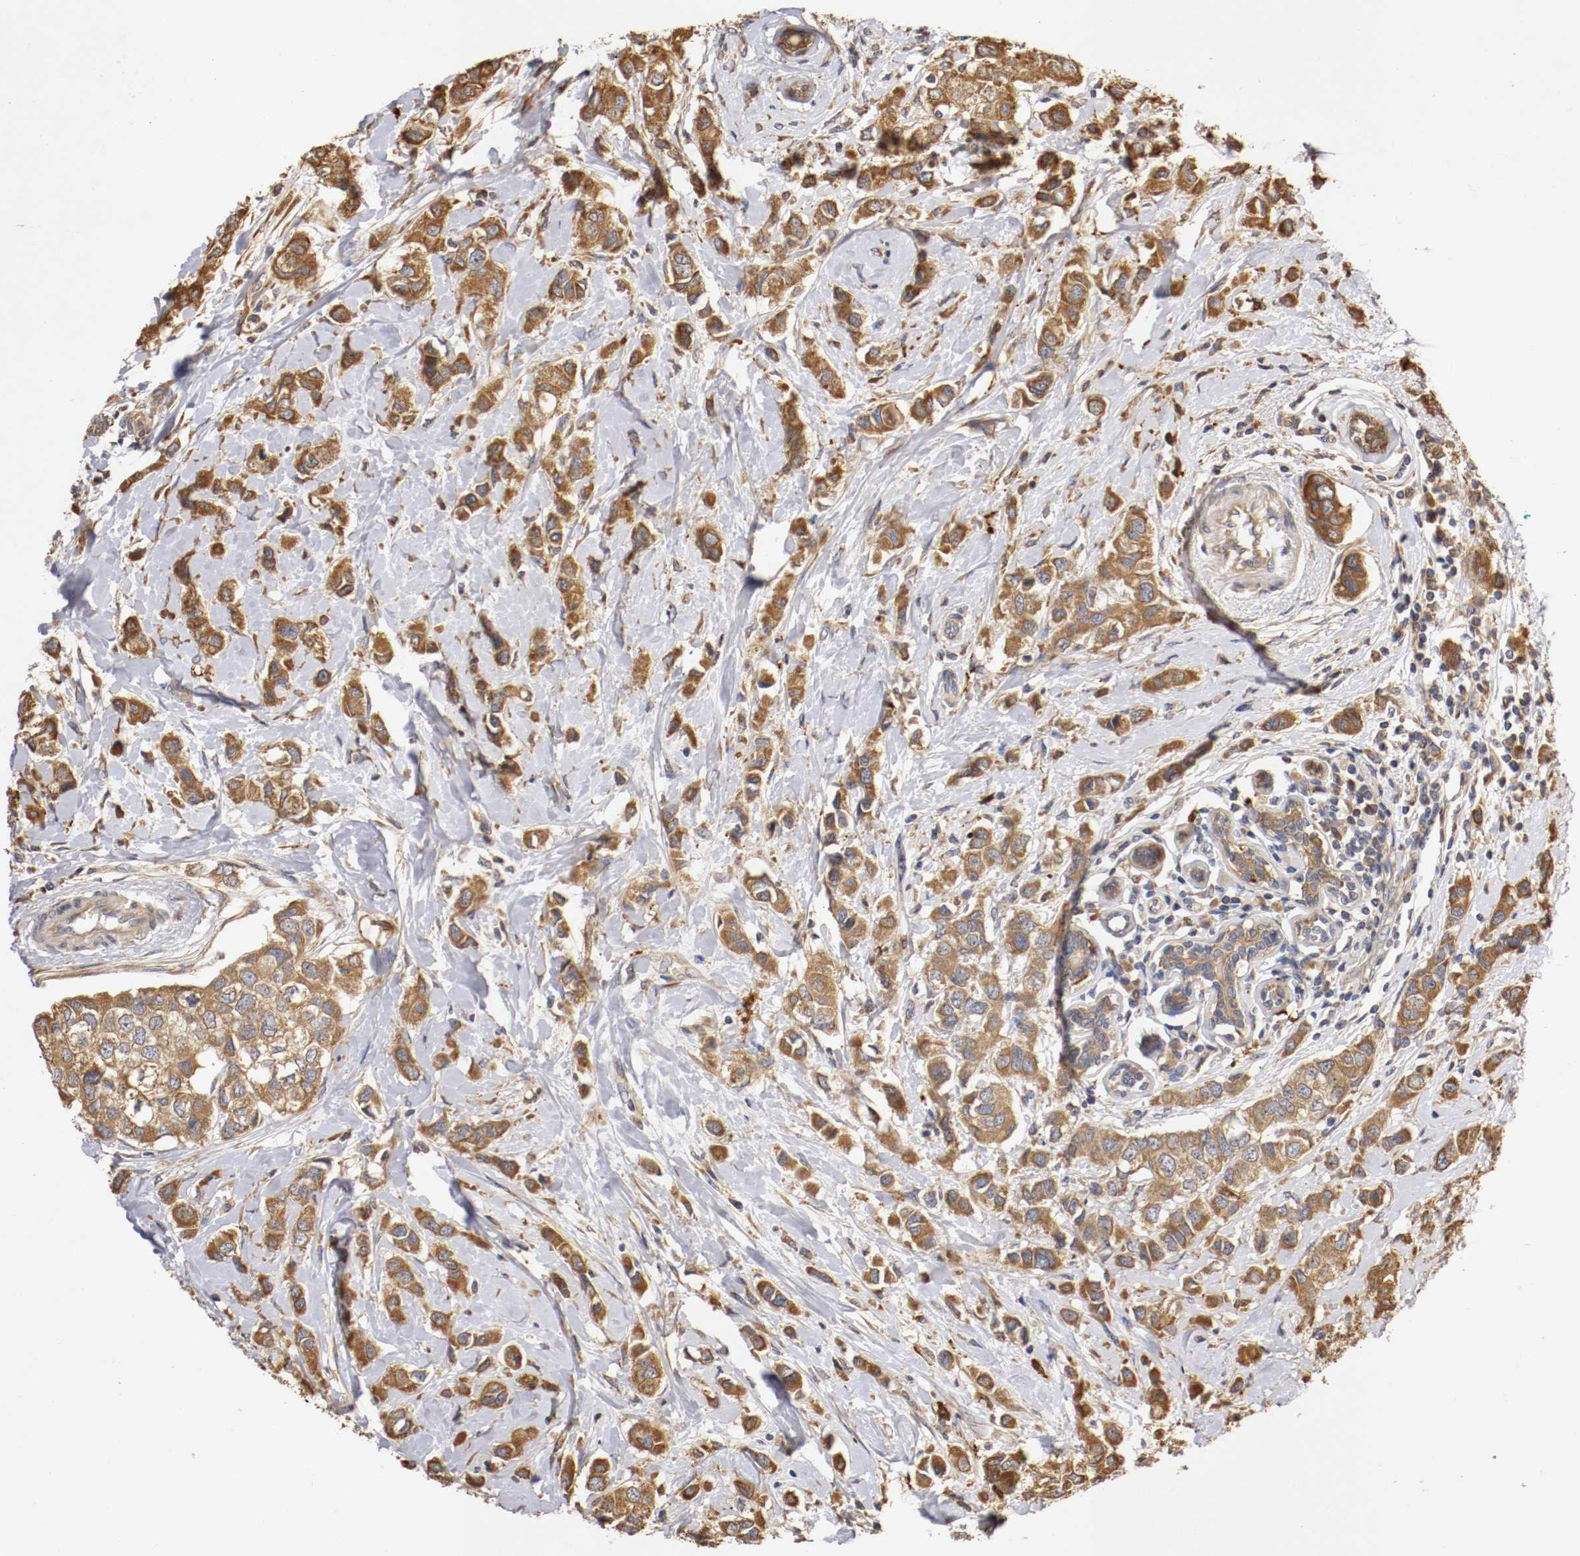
{"staining": {"intensity": "strong", "quantity": ">75%", "location": "cytoplasmic/membranous"}, "tissue": "breast cancer", "cell_type": "Tumor cells", "image_type": "cancer", "snomed": [{"axis": "morphology", "description": "Duct carcinoma"}, {"axis": "topography", "description": "Breast"}], "caption": "Protein staining reveals strong cytoplasmic/membranous expression in approximately >75% of tumor cells in breast cancer. (DAB (3,3'-diaminobenzidine) IHC, brown staining for protein, blue staining for nuclei).", "gene": "VEZT", "patient": {"sex": "female", "age": 50}}